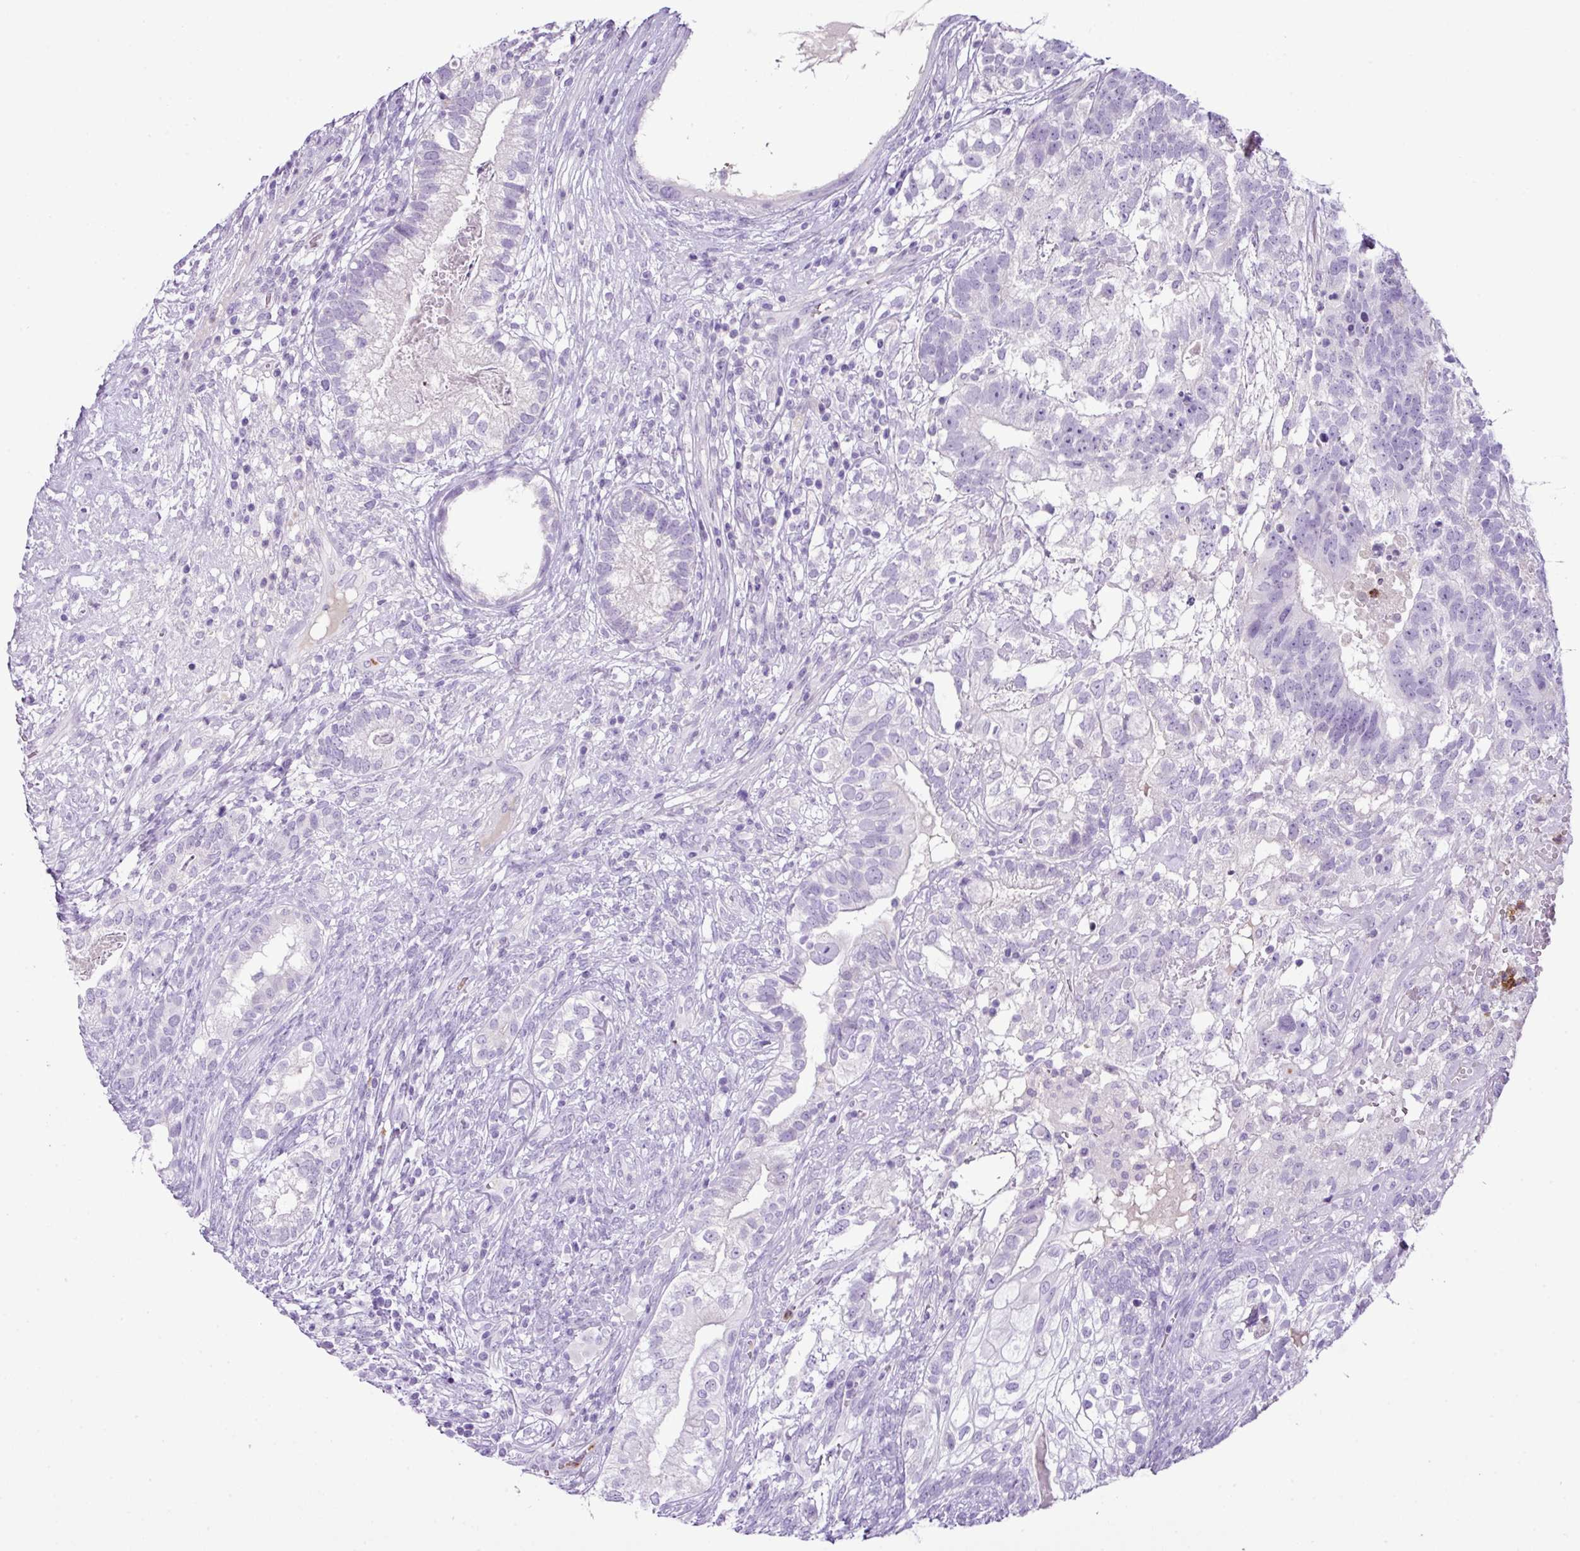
{"staining": {"intensity": "negative", "quantity": "none", "location": "none"}, "tissue": "testis cancer", "cell_type": "Tumor cells", "image_type": "cancer", "snomed": [{"axis": "morphology", "description": "Seminoma, NOS"}, {"axis": "morphology", "description": "Carcinoma, Embryonal, NOS"}, {"axis": "topography", "description": "Testis"}], "caption": "DAB immunohistochemical staining of testis cancer reveals no significant staining in tumor cells.", "gene": "HTR3E", "patient": {"sex": "male", "age": 41}}